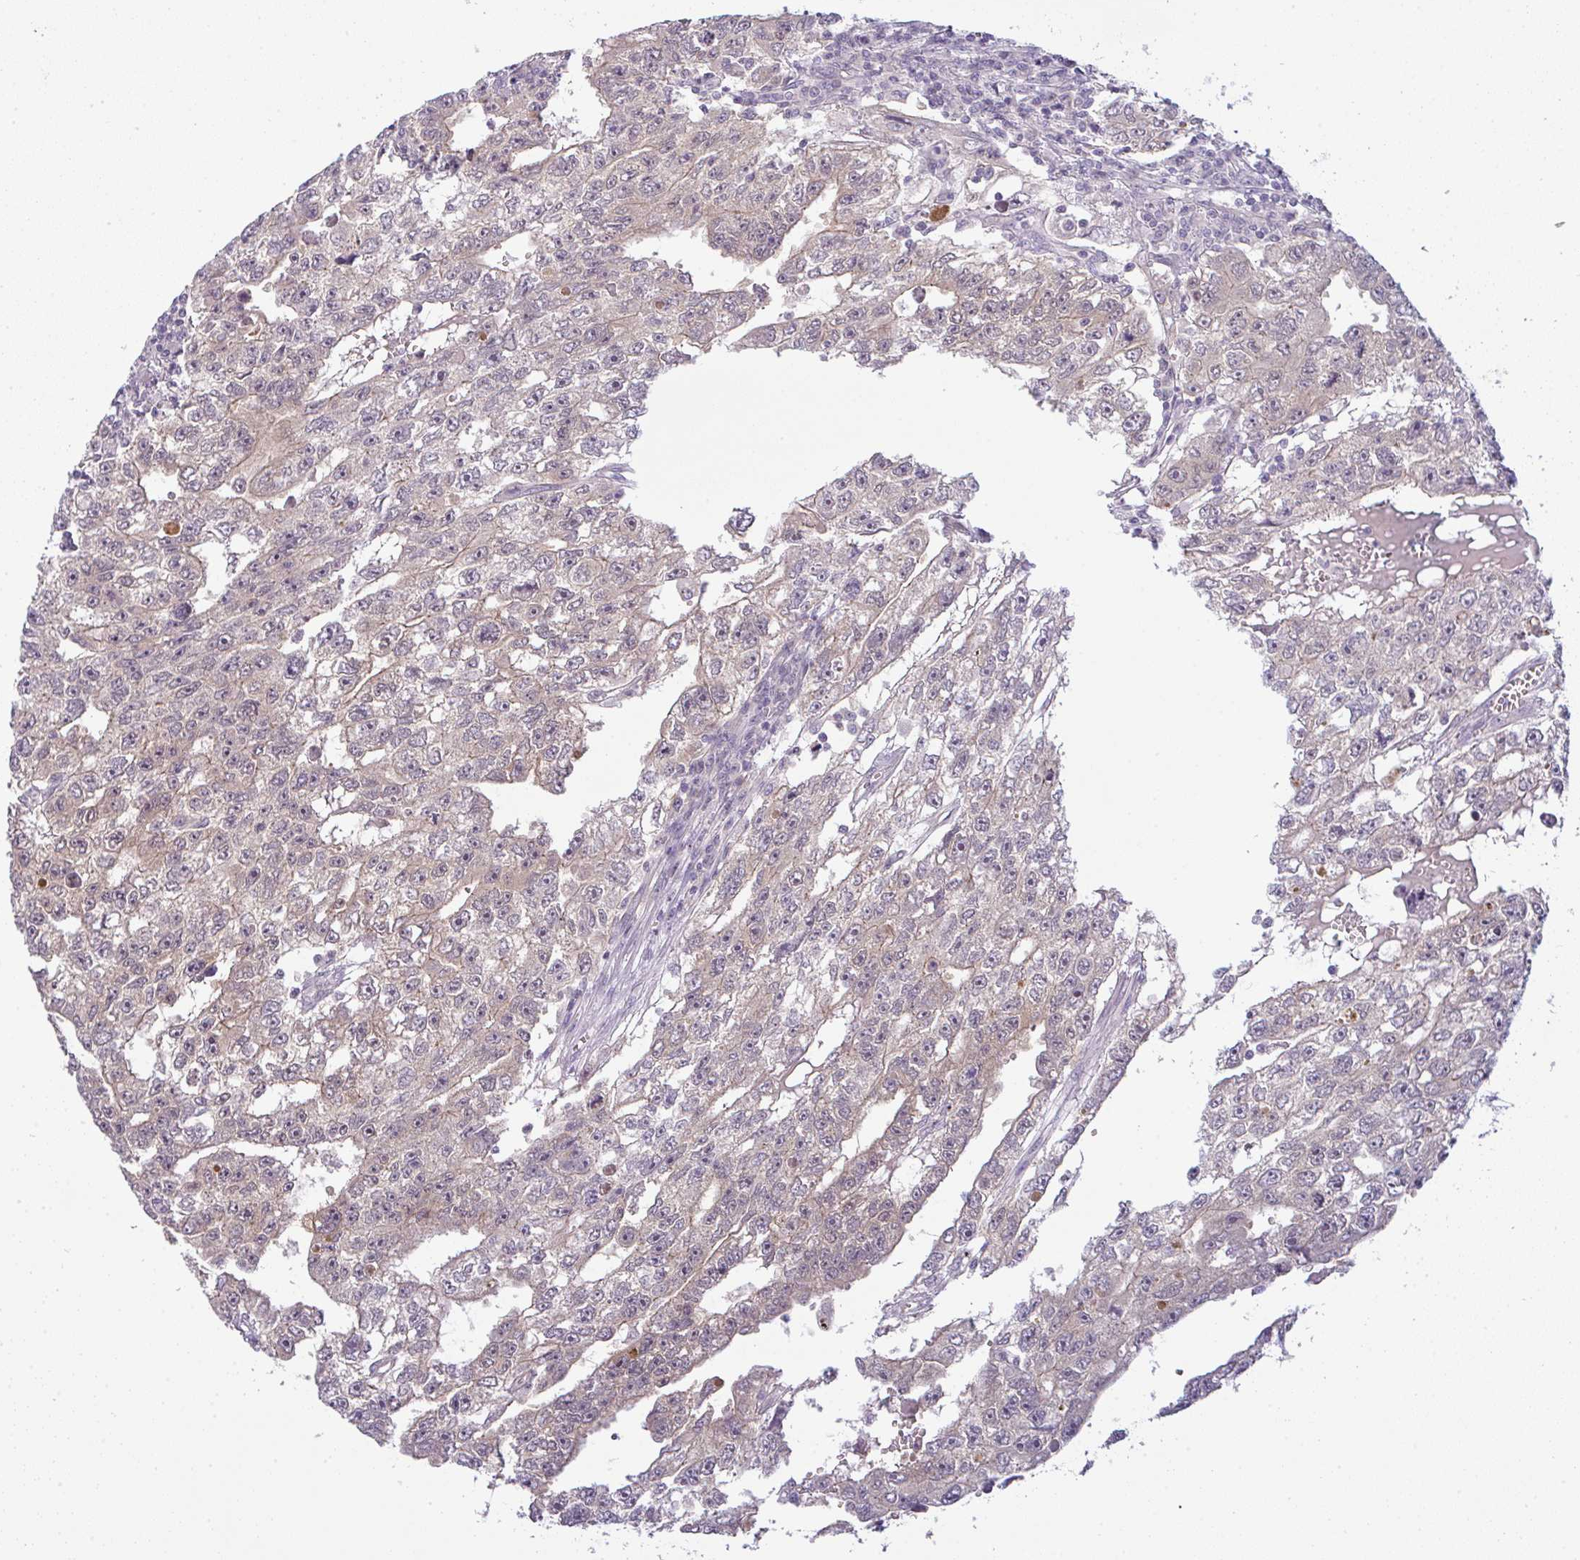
{"staining": {"intensity": "negative", "quantity": "none", "location": "none"}, "tissue": "testis cancer", "cell_type": "Tumor cells", "image_type": "cancer", "snomed": [{"axis": "morphology", "description": "Carcinoma, Embryonal, NOS"}, {"axis": "topography", "description": "Testis"}], "caption": "Immunohistochemical staining of human testis cancer displays no significant staining in tumor cells. (Stains: DAB immunohistochemistry with hematoxylin counter stain, Microscopy: brightfield microscopy at high magnification).", "gene": "CSE1L", "patient": {"sex": "male", "age": 20}}